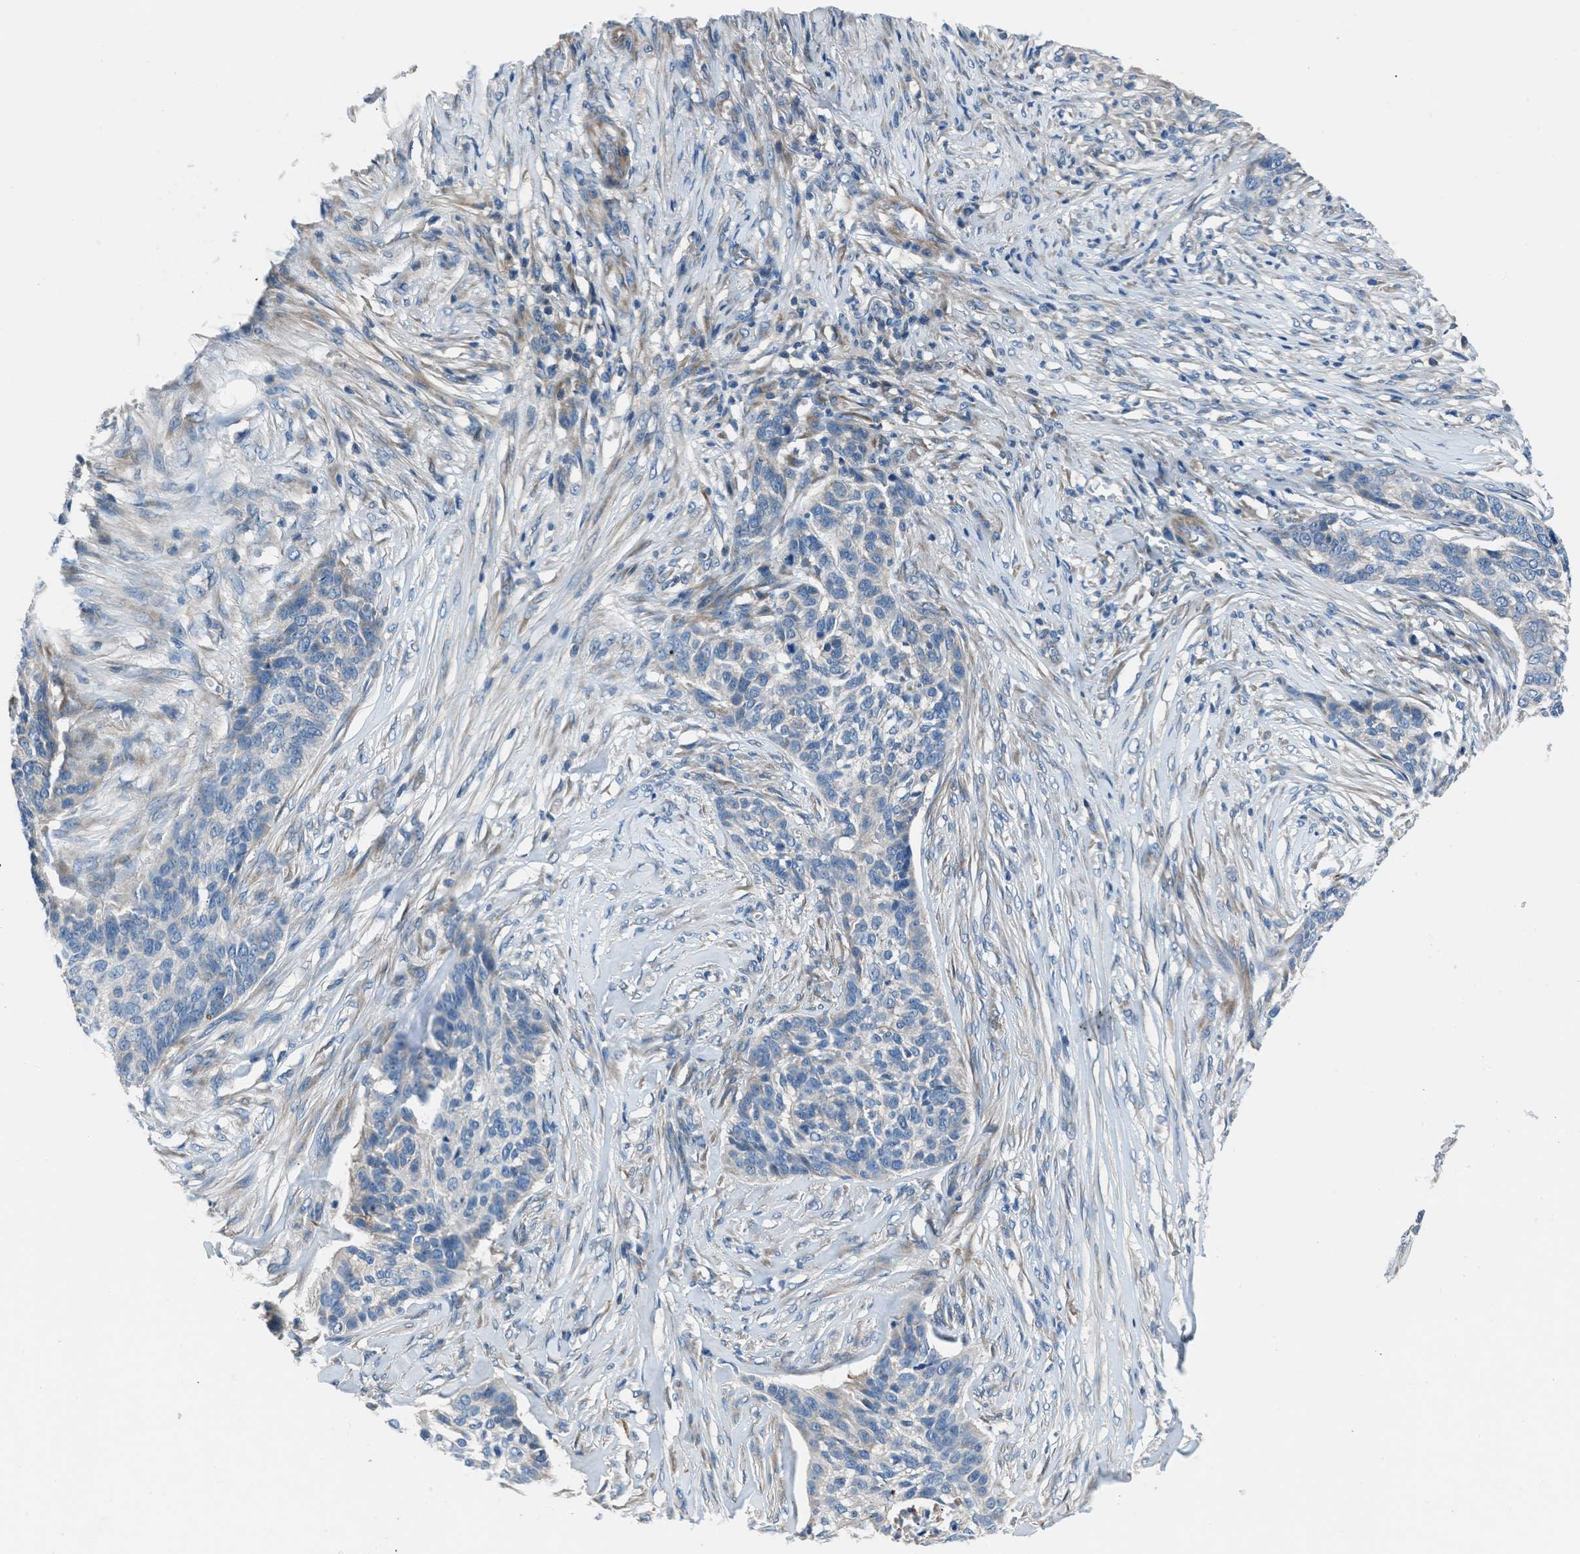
{"staining": {"intensity": "weak", "quantity": "<25%", "location": "cytoplasmic/membranous"}, "tissue": "skin cancer", "cell_type": "Tumor cells", "image_type": "cancer", "snomed": [{"axis": "morphology", "description": "Basal cell carcinoma"}, {"axis": "topography", "description": "Skin"}], "caption": "Immunohistochemistry of human skin cancer (basal cell carcinoma) displays no expression in tumor cells.", "gene": "SLC38A6", "patient": {"sex": "male", "age": 85}}